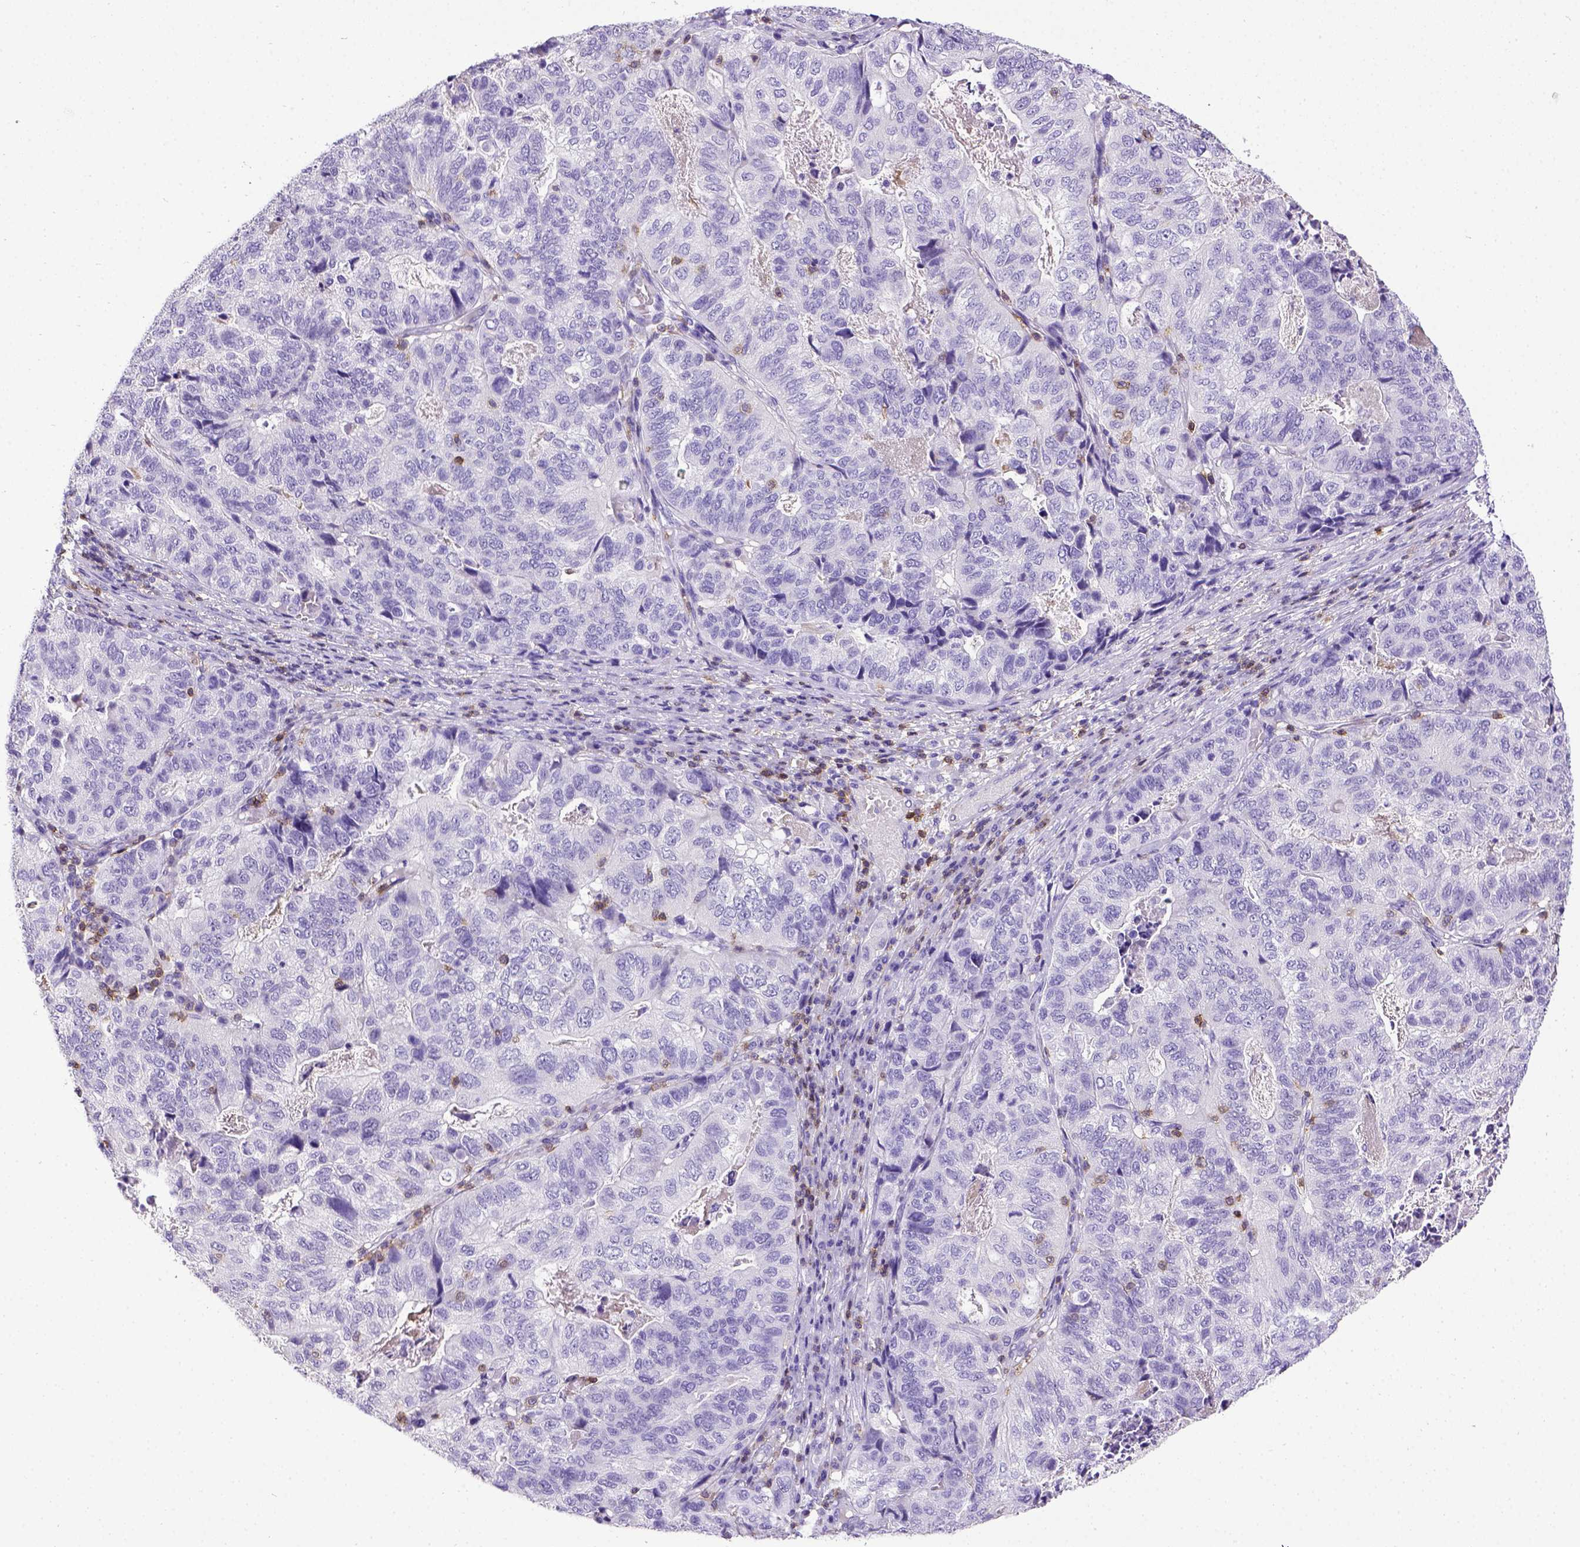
{"staining": {"intensity": "negative", "quantity": "none", "location": "none"}, "tissue": "stomach cancer", "cell_type": "Tumor cells", "image_type": "cancer", "snomed": [{"axis": "morphology", "description": "Adenocarcinoma, NOS"}, {"axis": "topography", "description": "Stomach, upper"}], "caption": "Immunohistochemistry of adenocarcinoma (stomach) shows no staining in tumor cells.", "gene": "CD3E", "patient": {"sex": "female", "age": 67}}